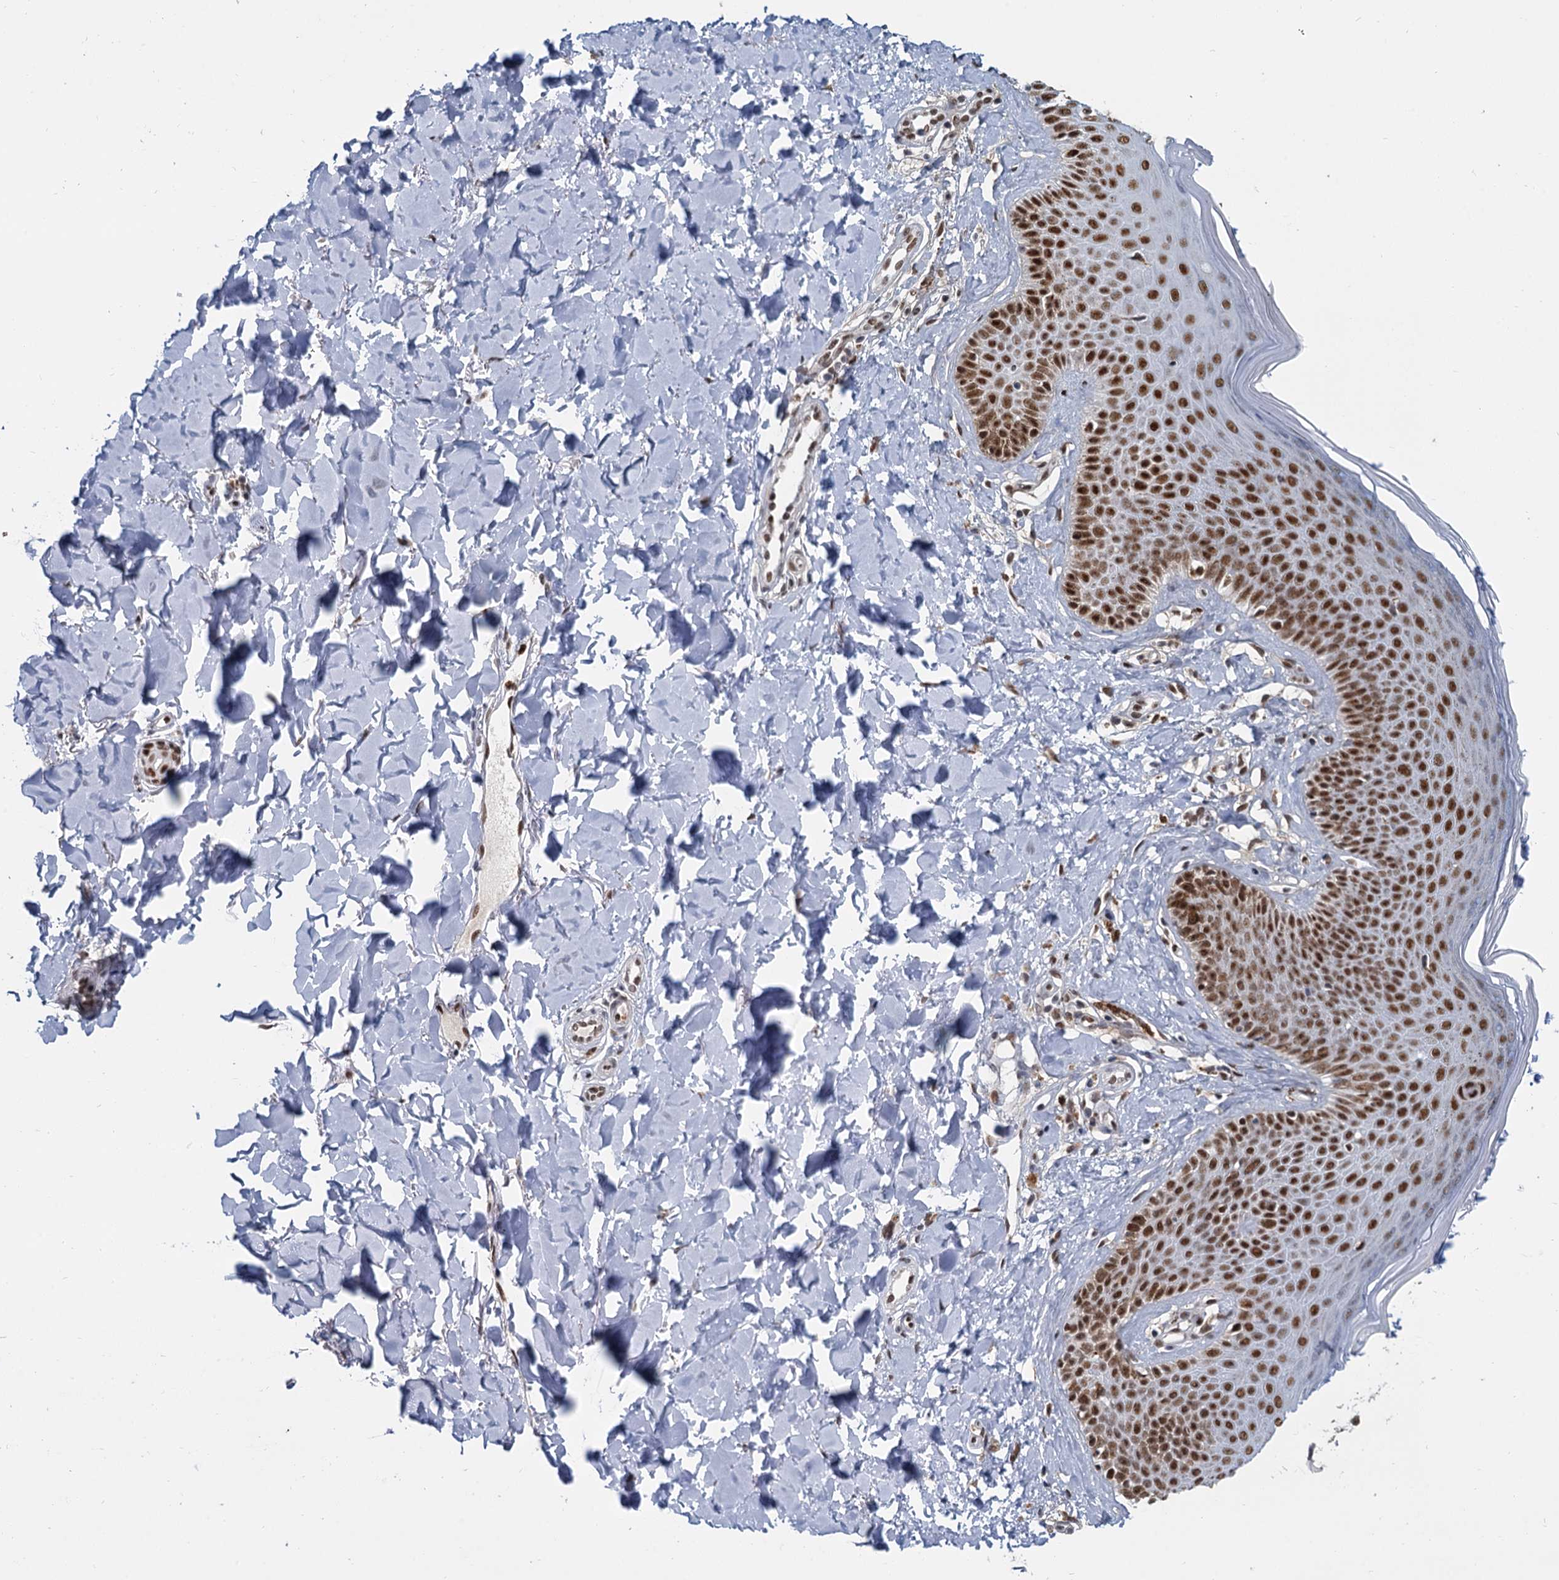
{"staining": {"intensity": "moderate", "quantity": ">75%", "location": "nuclear"}, "tissue": "skin", "cell_type": "Fibroblasts", "image_type": "normal", "snomed": [{"axis": "morphology", "description": "Normal tissue, NOS"}, {"axis": "topography", "description": "Skin"}], "caption": "Skin stained with a brown dye exhibits moderate nuclear positive staining in approximately >75% of fibroblasts.", "gene": "RPRD1A", "patient": {"sex": "male", "age": 52}}